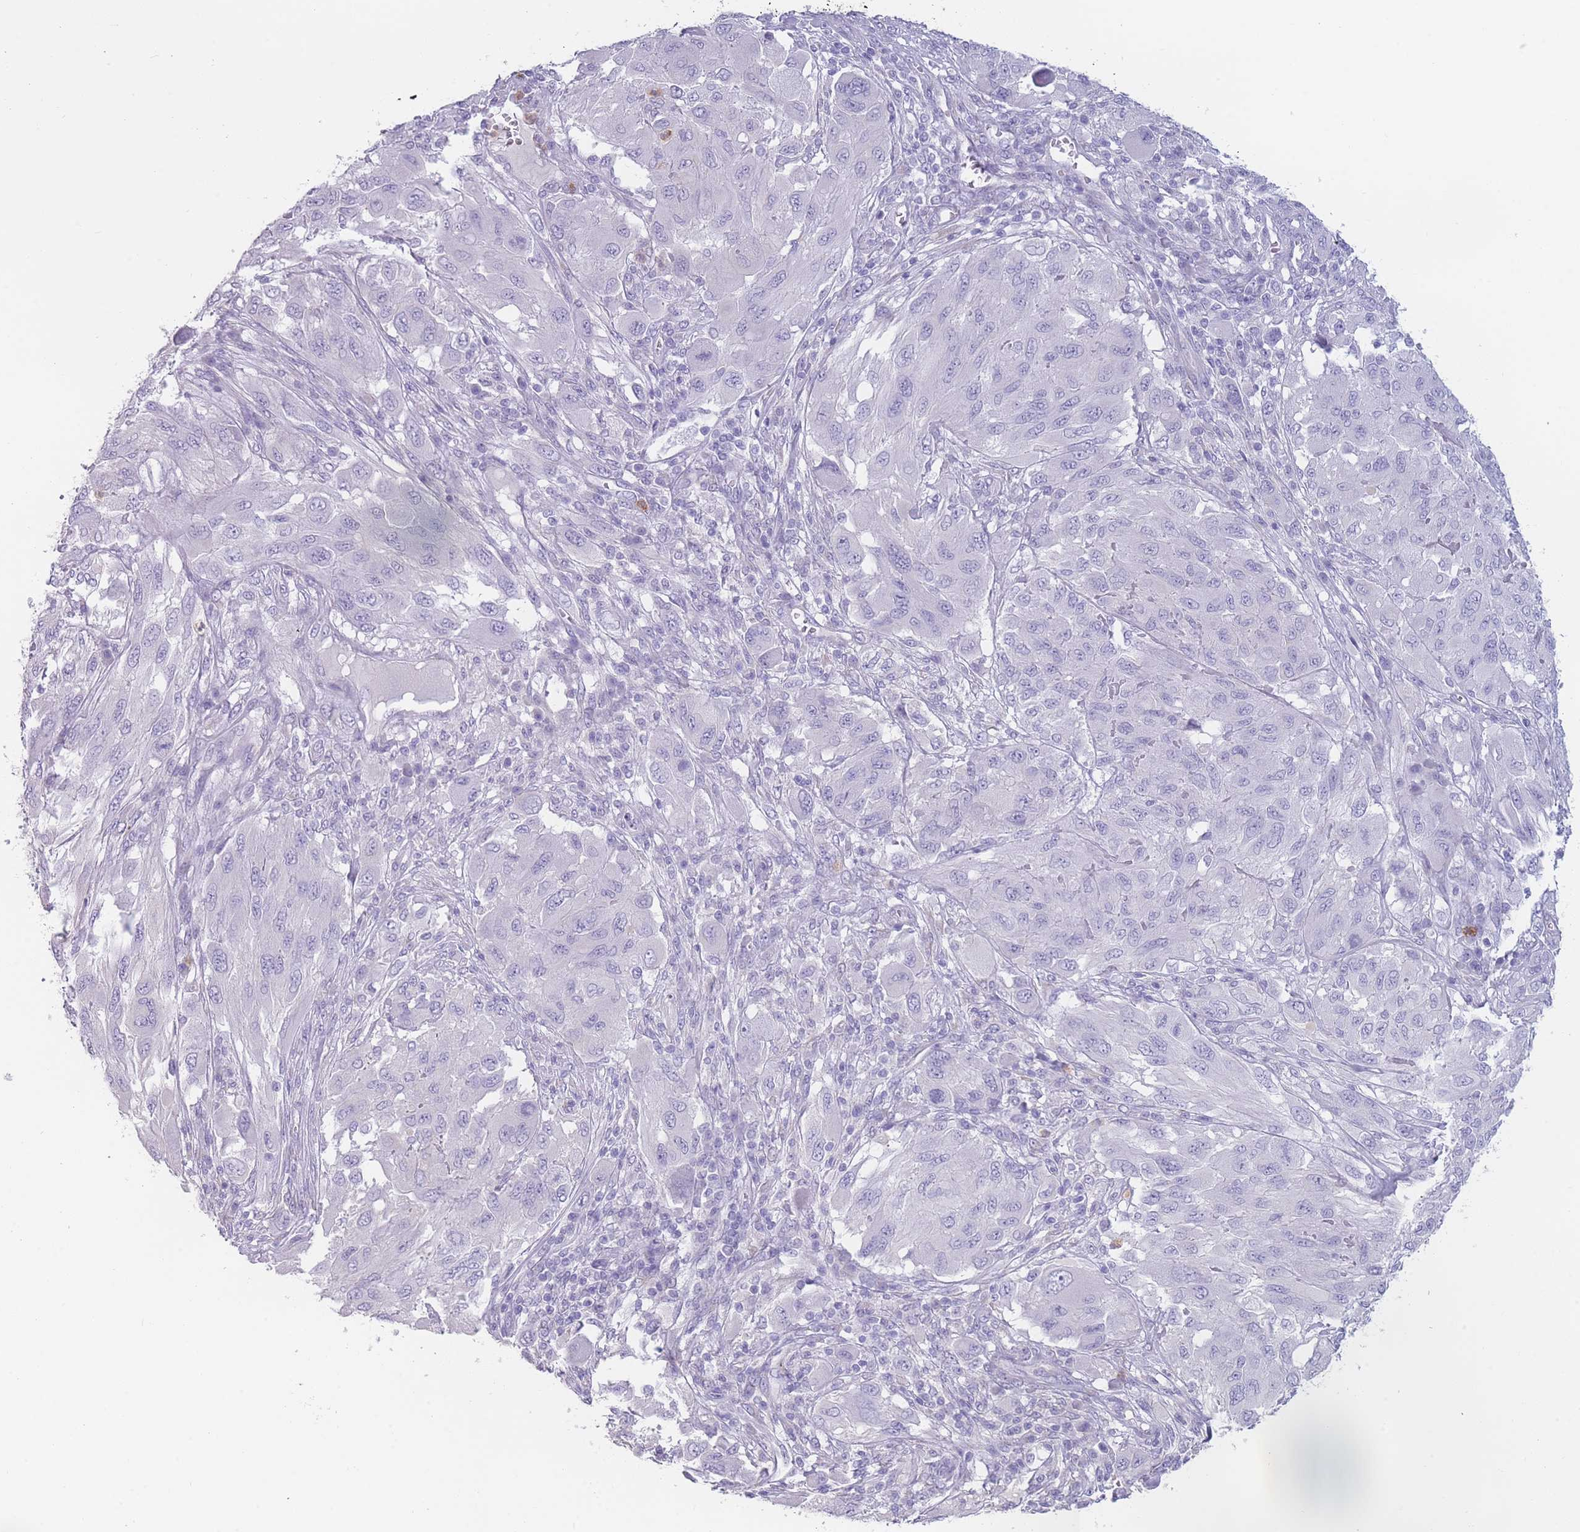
{"staining": {"intensity": "negative", "quantity": "none", "location": "none"}, "tissue": "melanoma", "cell_type": "Tumor cells", "image_type": "cancer", "snomed": [{"axis": "morphology", "description": "Malignant melanoma, NOS"}, {"axis": "topography", "description": "Skin"}], "caption": "The IHC image has no significant expression in tumor cells of melanoma tissue.", "gene": "ZNF627", "patient": {"sex": "female", "age": 91}}